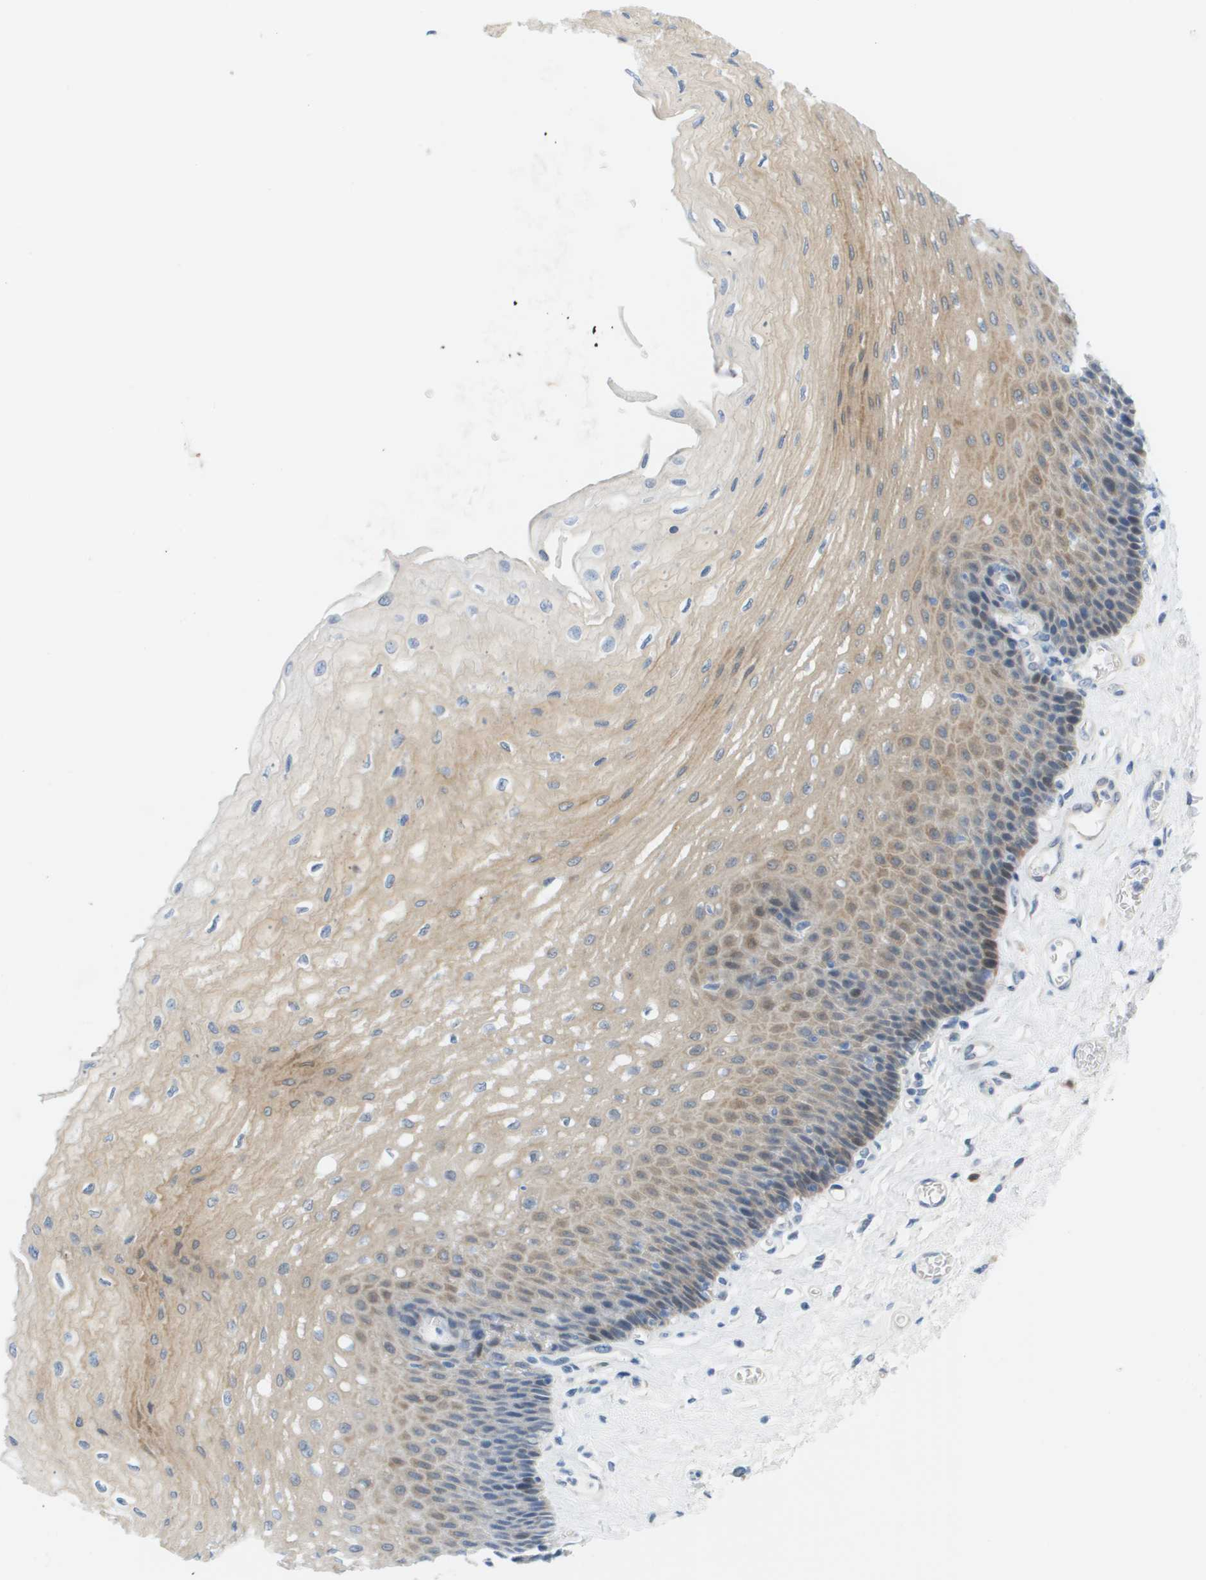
{"staining": {"intensity": "weak", "quantity": "25%-75%", "location": "cytoplasmic/membranous"}, "tissue": "esophagus", "cell_type": "Squamous epithelial cells", "image_type": "normal", "snomed": [{"axis": "morphology", "description": "Normal tissue, NOS"}, {"axis": "topography", "description": "Esophagus"}], "caption": "Weak cytoplasmic/membranous positivity for a protein is seen in approximately 25%-75% of squamous epithelial cells of unremarkable esophagus using immunohistochemistry (IHC).", "gene": "CUL9", "patient": {"sex": "female", "age": 72}}